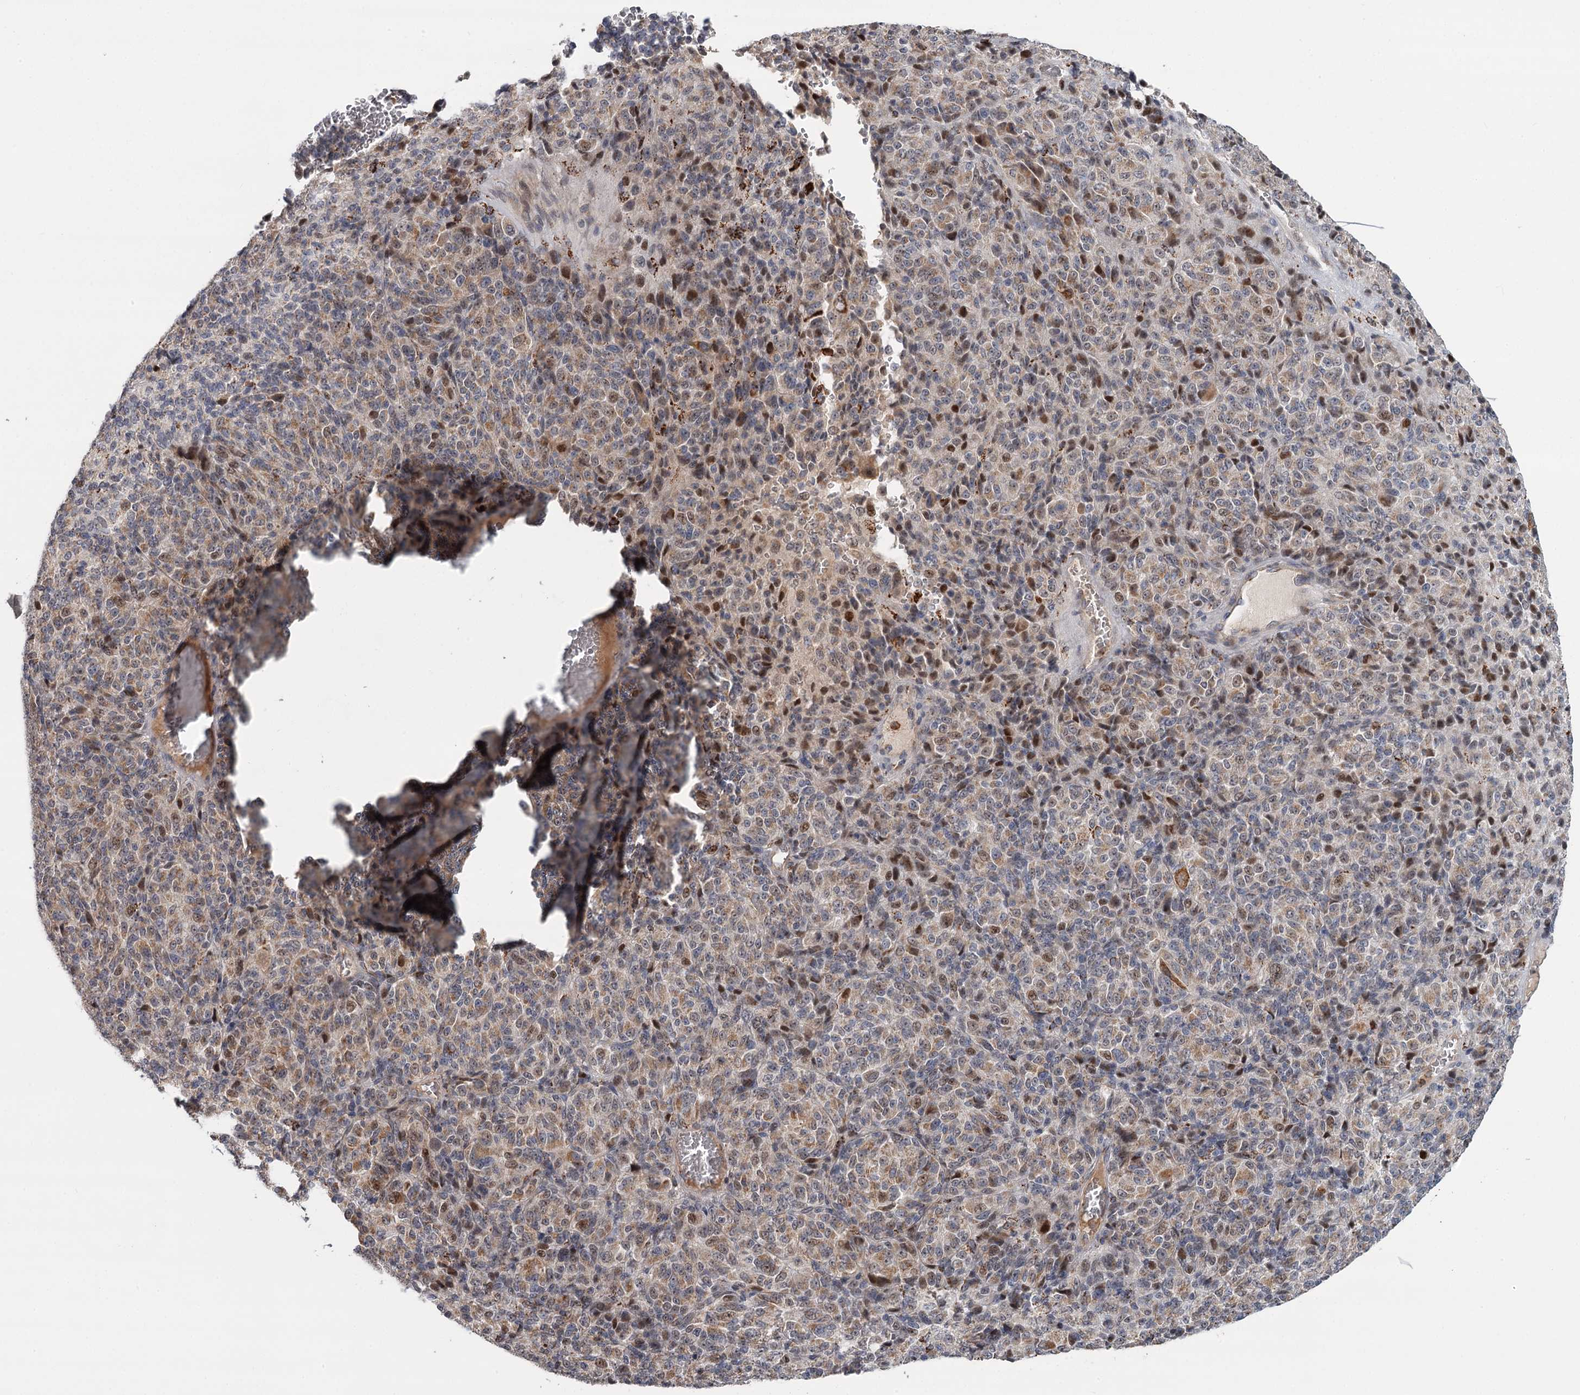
{"staining": {"intensity": "moderate", "quantity": "<25%", "location": "nuclear"}, "tissue": "melanoma", "cell_type": "Tumor cells", "image_type": "cancer", "snomed": [{"axis": "morphology", "description": "Malignant melanoma, Metastatic site"}, {"axis": "topography", "description": "Brain"}], "caption": "Protein expression analysis of melanoma demonstrates moderate nuclear expression in approximately <25% of tumor cells.", "gene": "CDC123", "patient": {"sex": "female", "age": 56}}